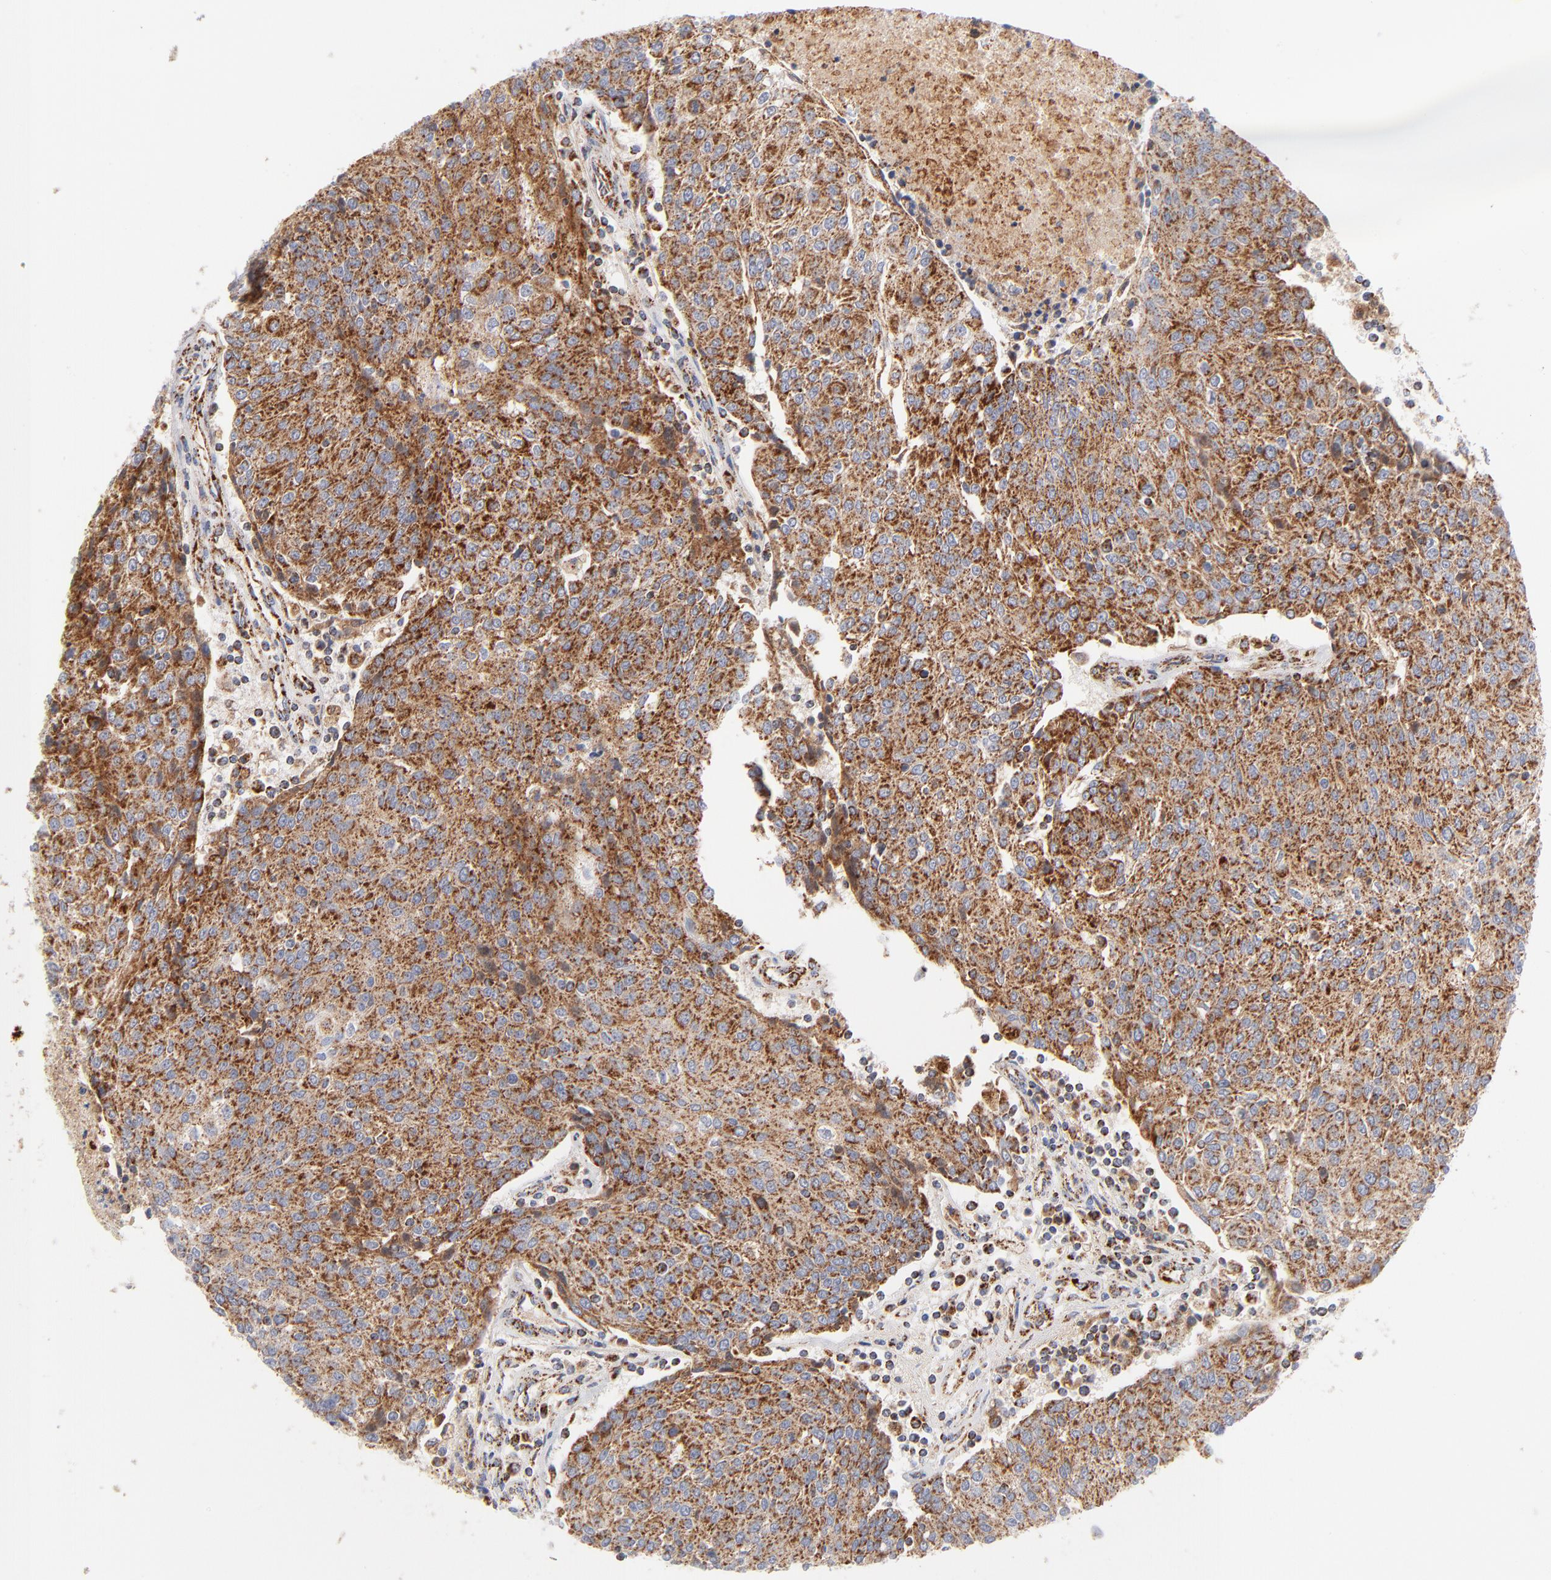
{"staining": {"intensity": "moderate", "quantity": ">75%", "location": "cytoplasmic/membranous"}, "tissue": "urothelial cancer", "cell_type": "Tumor cells", "image_type": "cancer", "snomed": [{"axis": "morphology", "description": "Urothelial carcinoma, High grade"}, {"axis": "topography", "description": "Urinary bladder"}], "caption": "High-grade urothelial carcinoma was stained to show a protein in brown. There is medium levels of moderate cytoplasmic/membranous expression in approximately >75% of tumor cells.", "gene": "DLAT", "patient": {"sex": "female", "age": 85}}